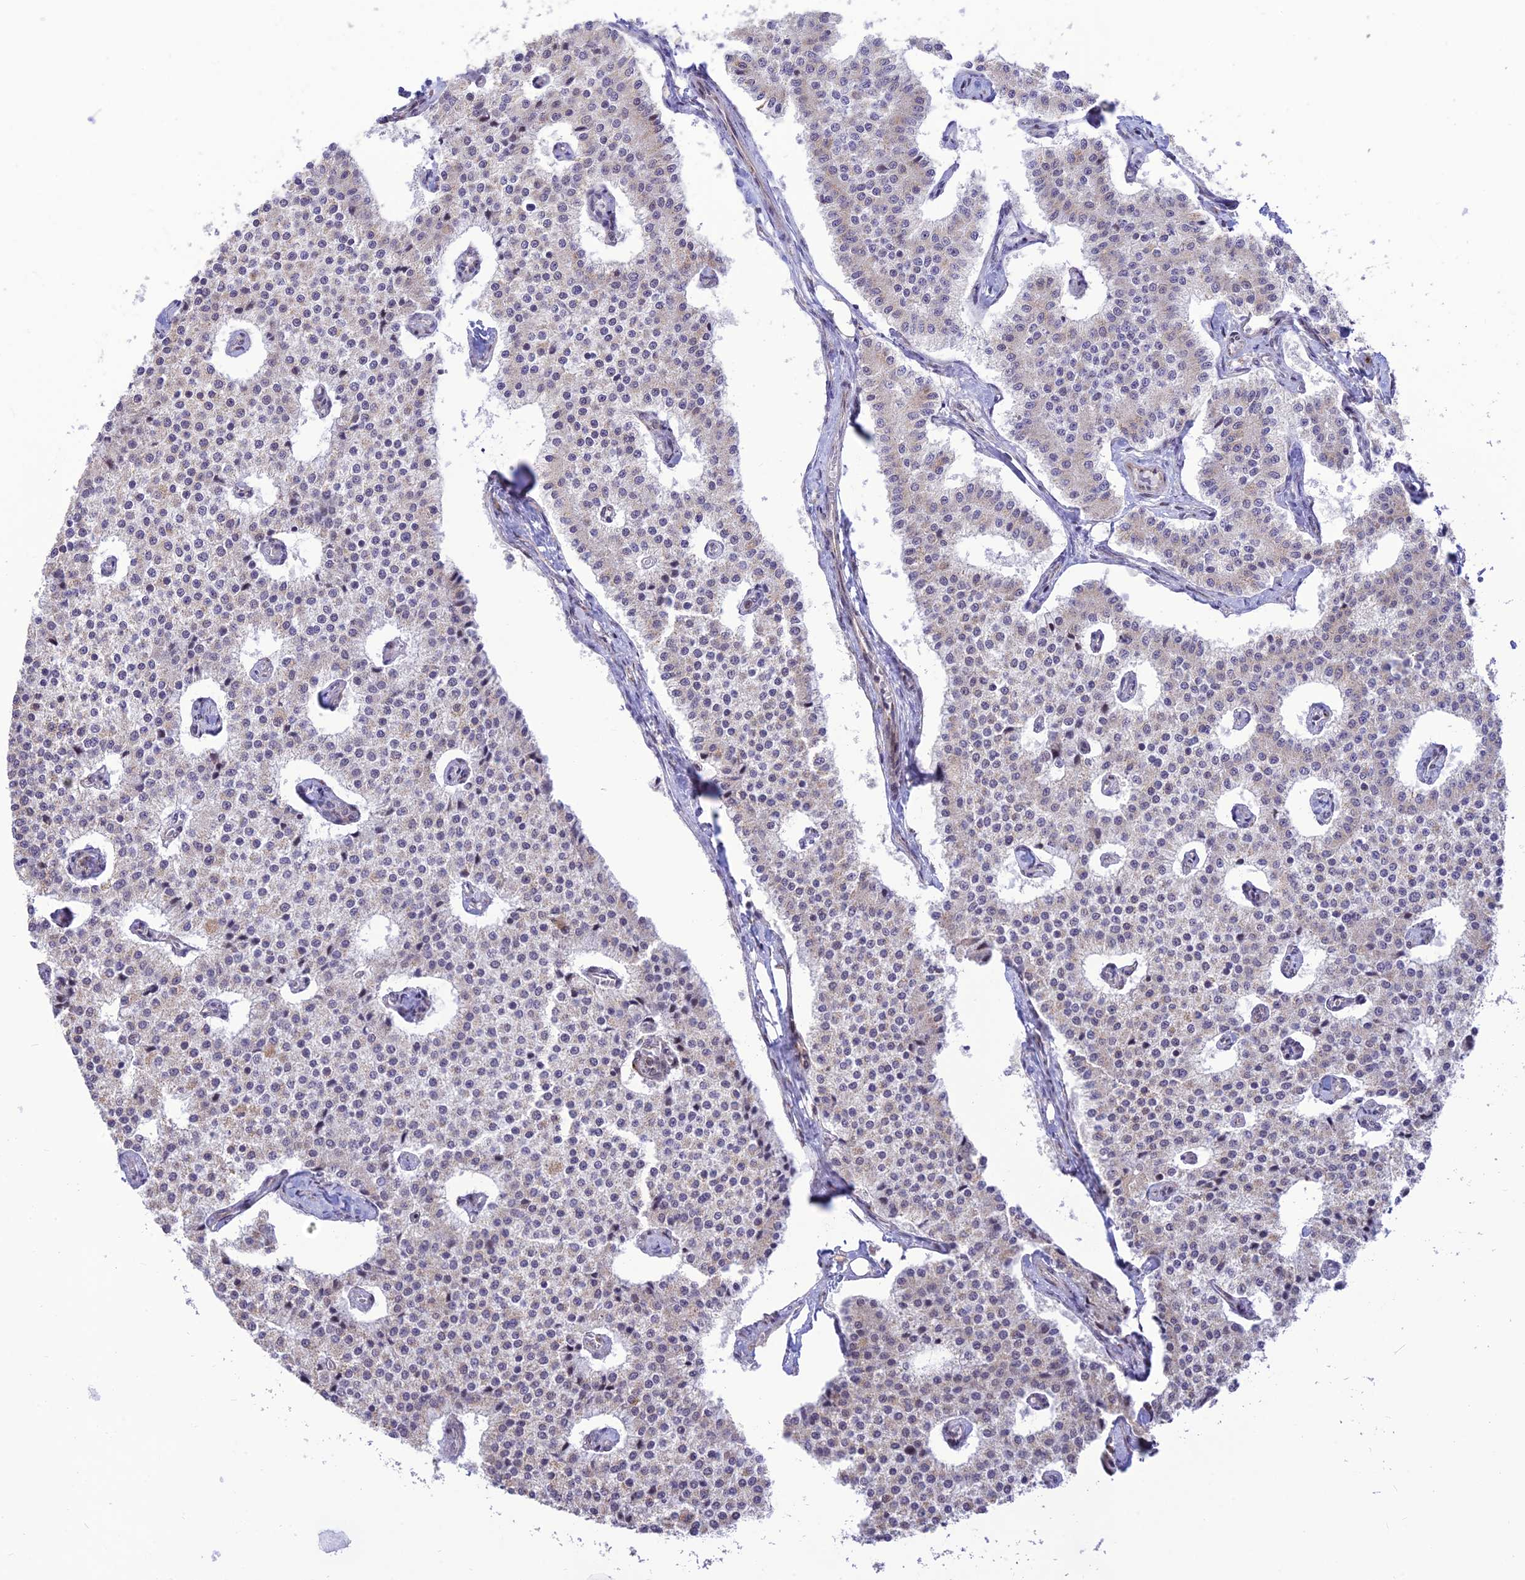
{"staining": {"intensity": "negative", "quantity": "none", "location": "none"}, "tissue": "carcinoid", "cell_type": "Tumor cells", "image_type": "cancer", "snomed": [{"axis": "morphology", "description": "Carcinoid, malignant, NOS"}, {"axis": "topography", "description": "Colon"}], "caption": "DAB immunohistochemical staining of human malignant carcinoid exhibits no significant expression in tumor cells.", "gene": "GOLGA3", "patient": {"sex": "female", "age": 52}}